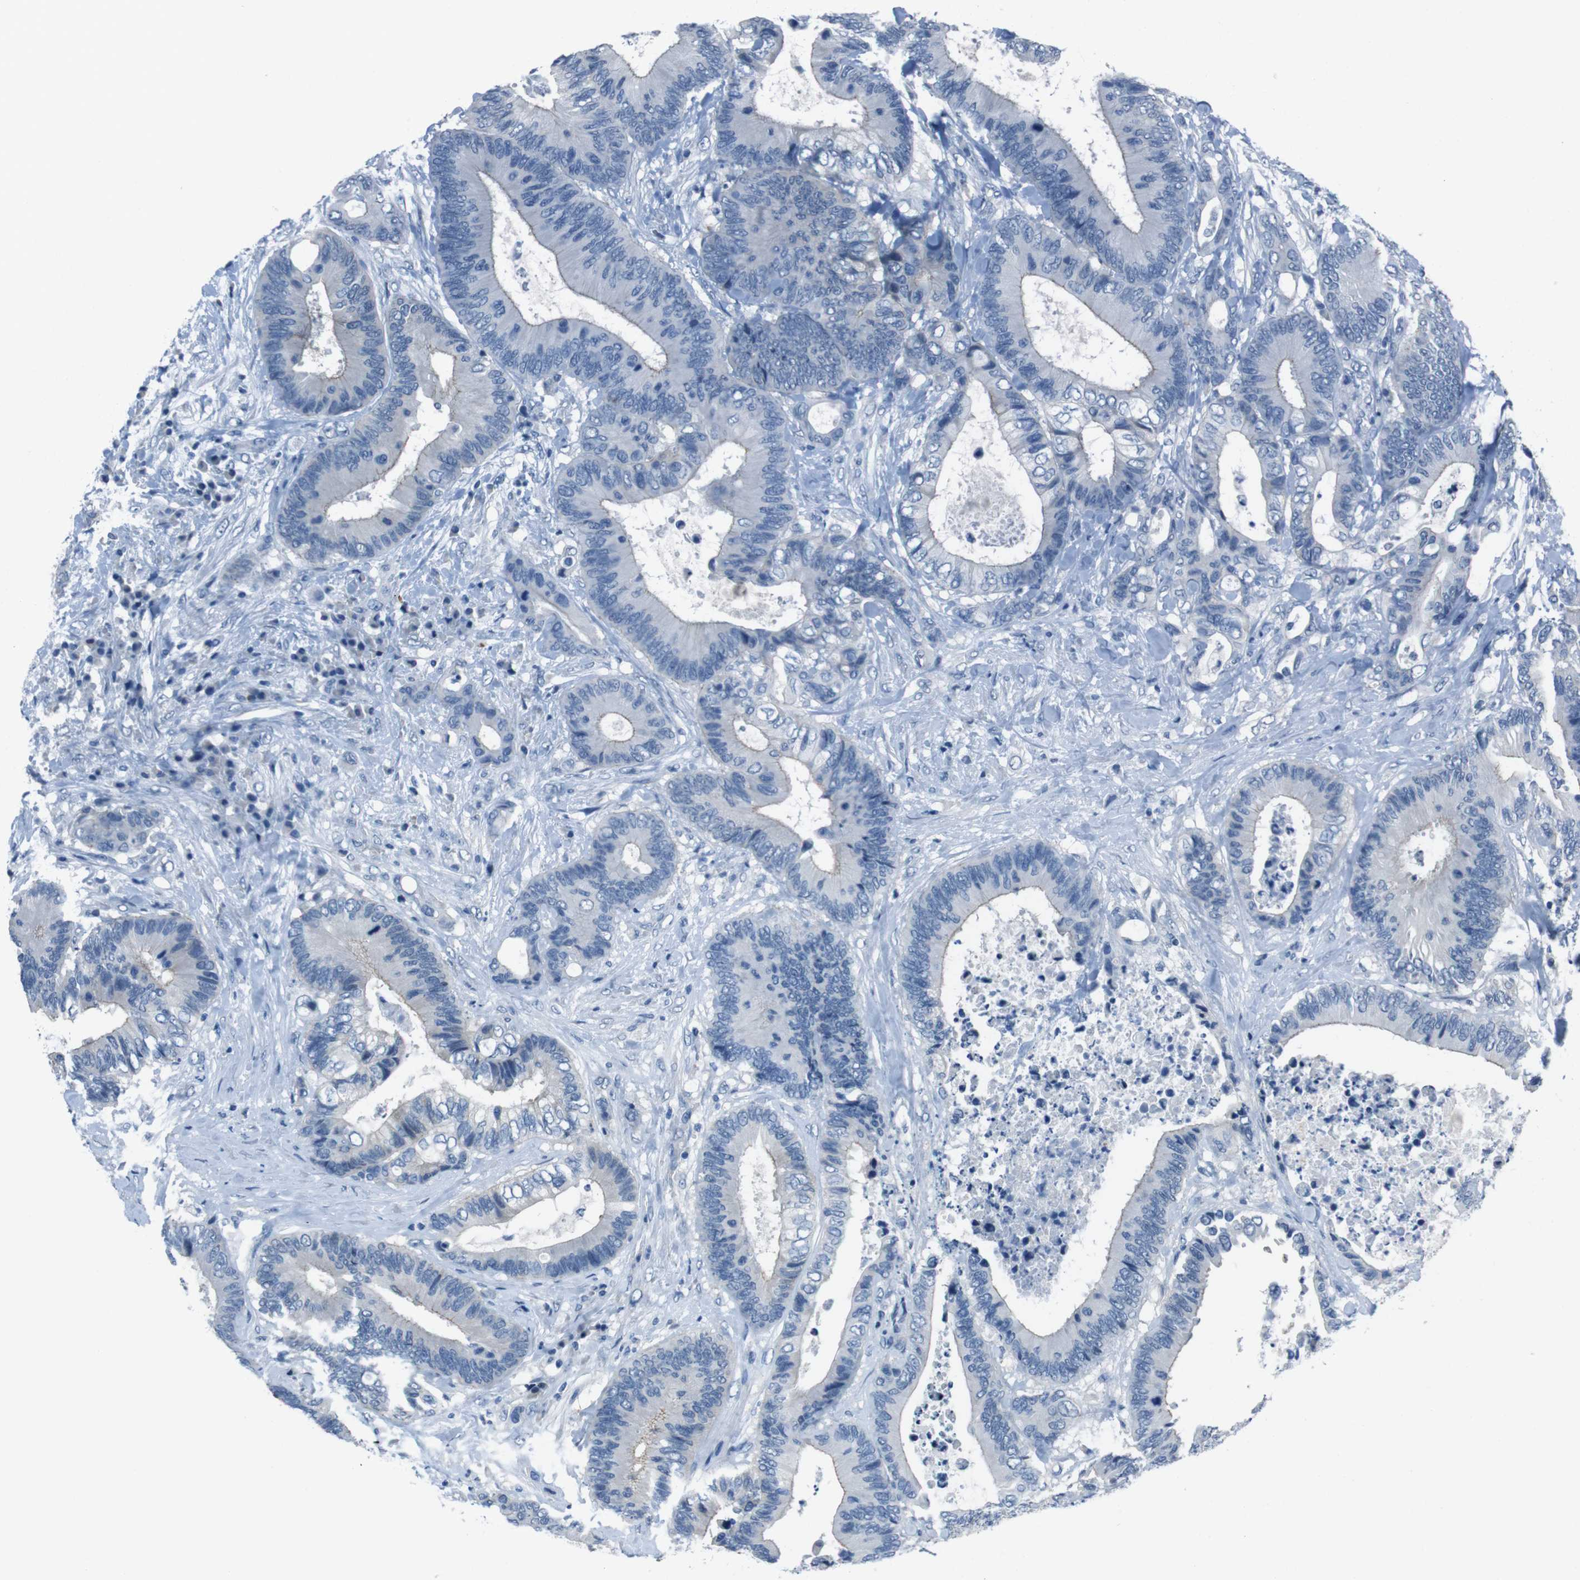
{"staining": {"intensity": "negative", "quantity": "none", "location": "none"}, "tissue": "colorectal cancer", "cell_type": "Tumor cells", "image_type": "cancer", "snomed": [{"axis": "morphology", "description": "Adenocarcinoma, NOS"}, {"axis": "topography", "description": "Rectum"}], "caption": "The image demonstrates no significant expression in tumor cells of colorectal cancer. (Brightfield microscopy of DAB immunohistochemistry (IHC) at high magnification).", "gene": "HRH2", "patient": {"sex": "male", "age": 55}}